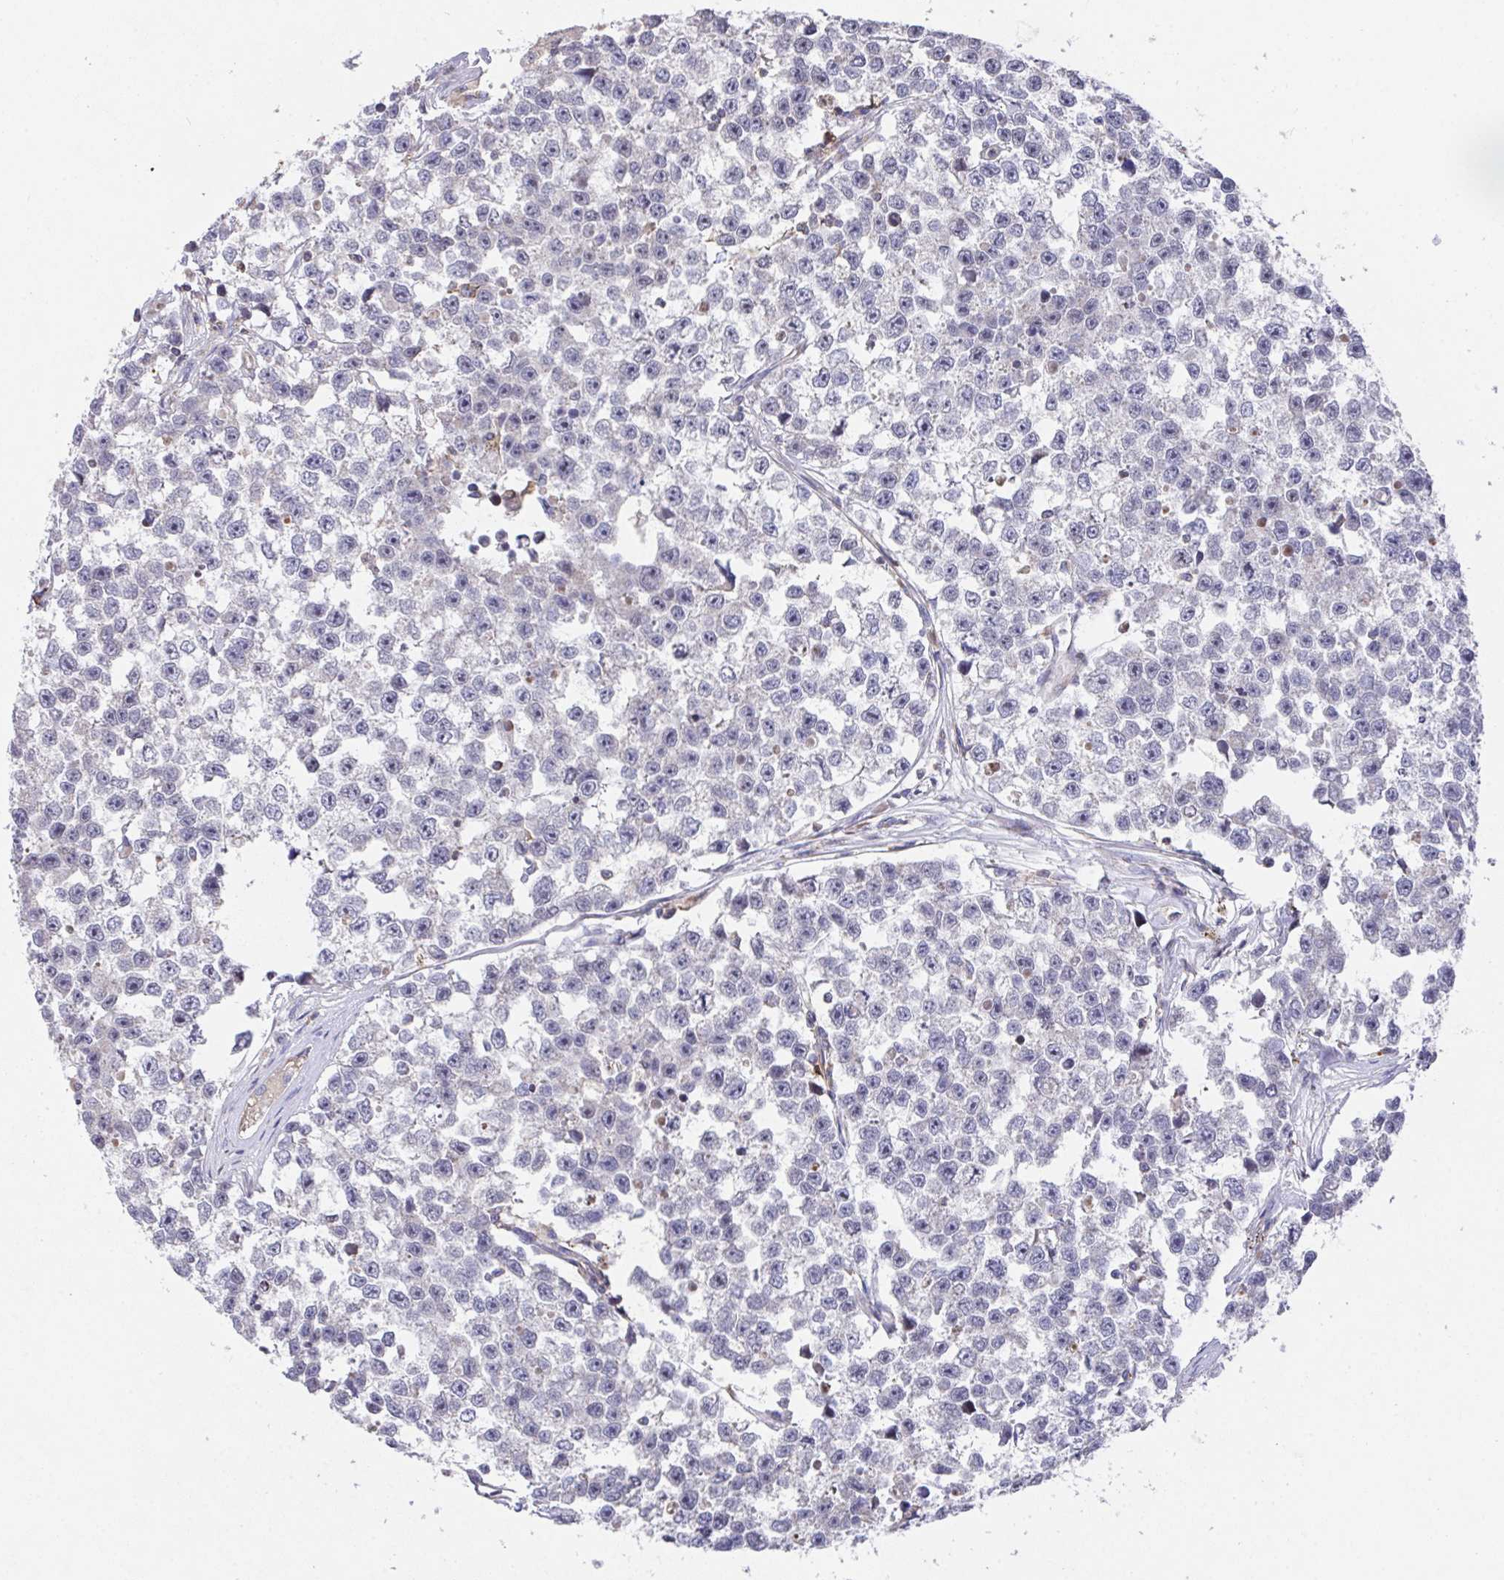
{"staining": {"intensity": "negative", "quantity": "none", "location": "none"}, "tissue": "testis cancer", "cell_type": "Tumor cells", "image_type": "cancer", "snomed": [{"axis": "morphology", "description": "Seminoma, NOS"}, {"axis": "topography", "description": "Testis"}], "caption": "This photomicrograph is of testis cancer stained with immunohistochemistry to label a protein in brown with the nuclei are counter-stained blue. There is no positivity in tumor cells.", "gene": "FAM241A", "patient": {"sex": "male", "age": 26}}